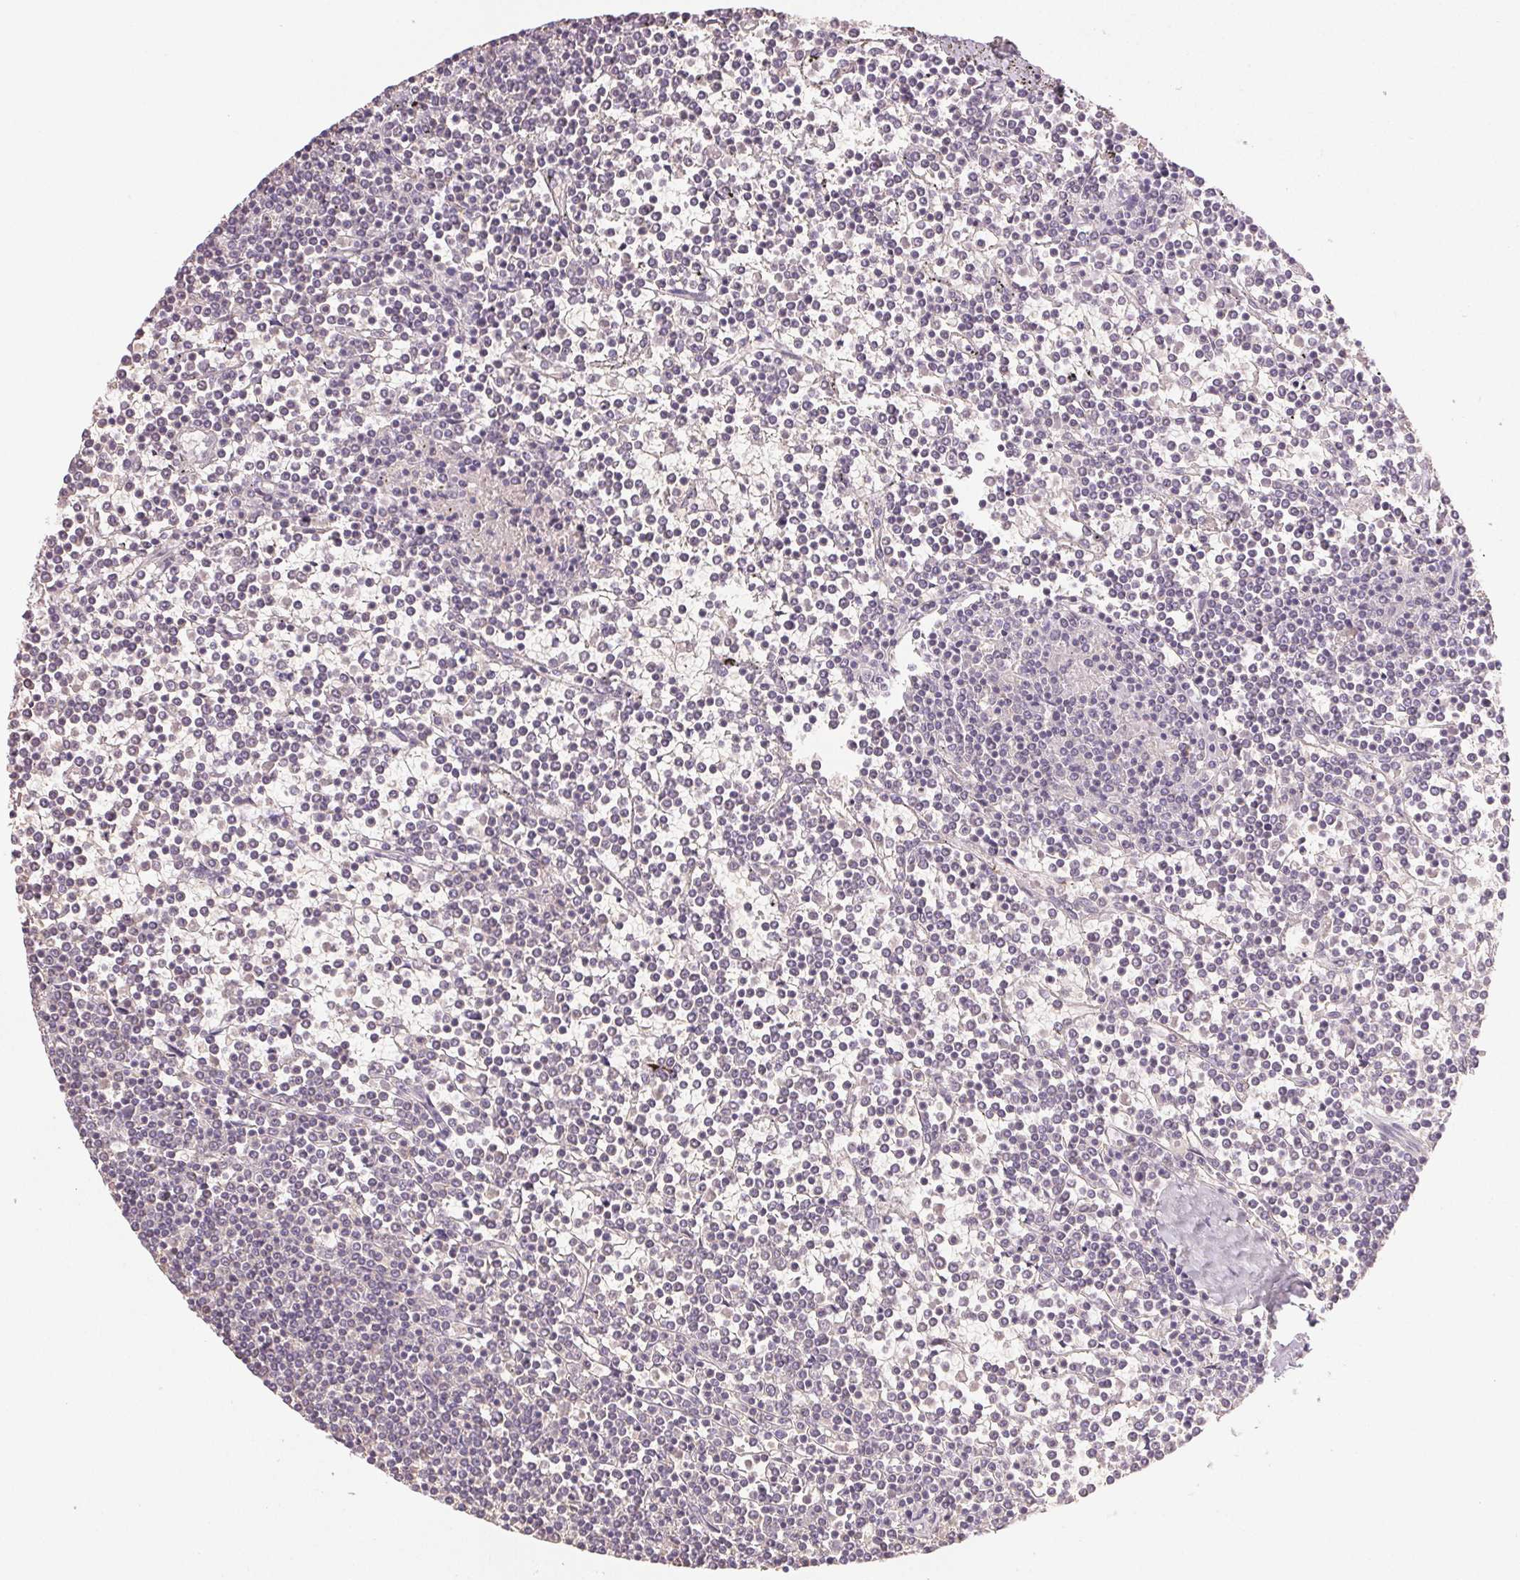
{"staining": {"intensity": "negative", "quantity": "none", "location": "none"}, "tissue": "lymphoma", "cell_type": "Tumor cells", "image_type": "cancer", "snomed": [{"axis": "morphology", "description": "Malignant lymphoma, non-Hodgkin's type, Low grade"}, {"axis": "topography", "description": "Spleen"}], "caption": "A high-resolution micrograph shows IHC staining of lymphoma, which shows no significant positivity in tumor cells. (Stains: DAB (3,3'-diaminobenzidine) immunohistochemistry with hematoxylin counter stain, Microscopy: brightfield microscopy at high magnification).", "gene": "COL7A1", "patient": {"sex": "female", "age": 19}}